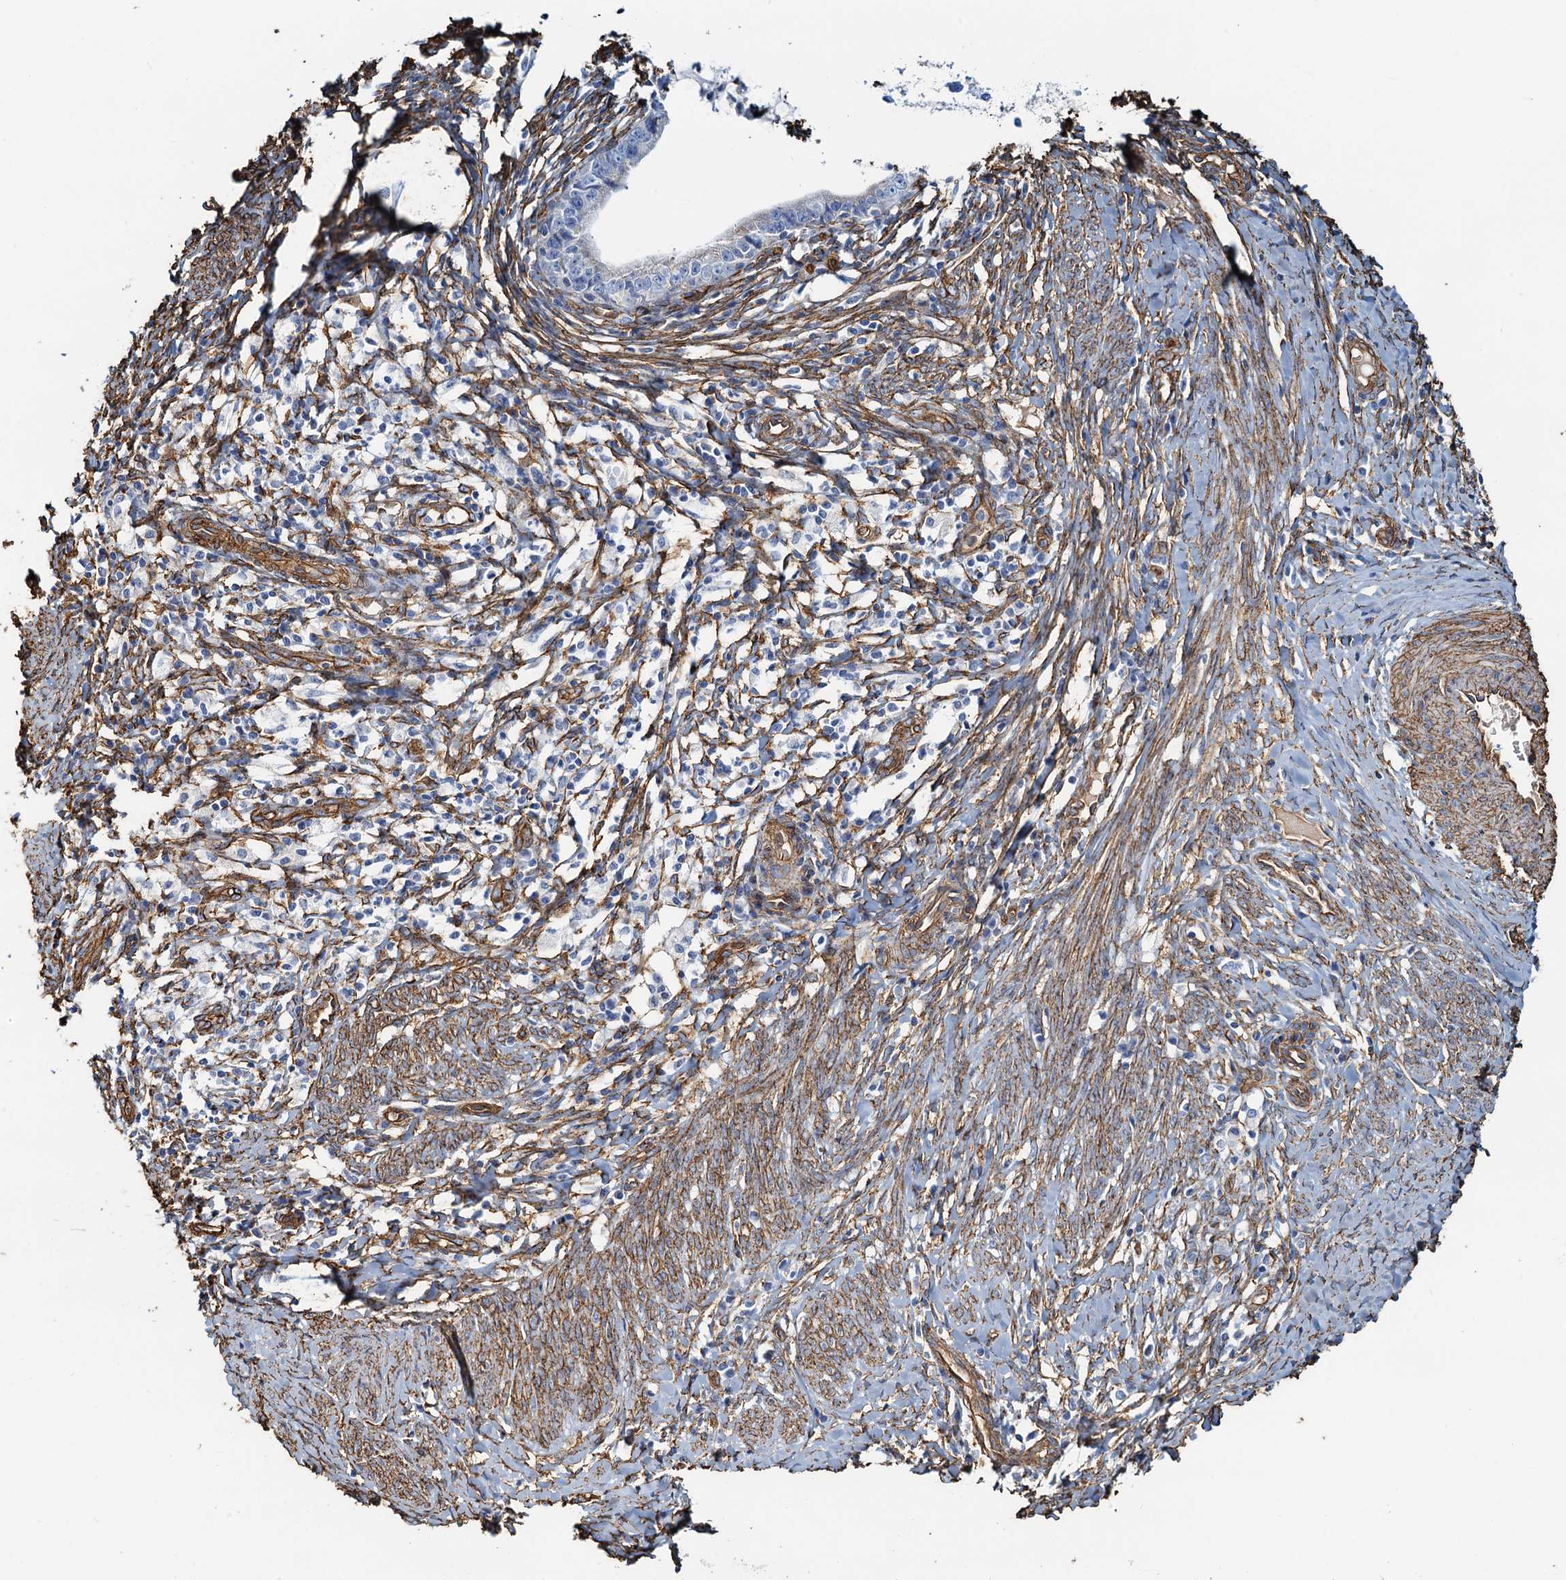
{"staining": {"intensity": "negative", "quantity": "none", "location": "none"}, "tissue": "cervical cancer", "cell_type": "Tumor cells", "image_type": "cancer", "snomed": [{"axis": "morphology", "description": "Adenocarcinoma, NOS"}, {"axis": "topography", "description": "Cervix"}], "caption": "The micrograph exhibits no staining of tumor cells in cervical cancer.", "gene": "DGKG", "patient": {"sex": "female", "age": 36}}